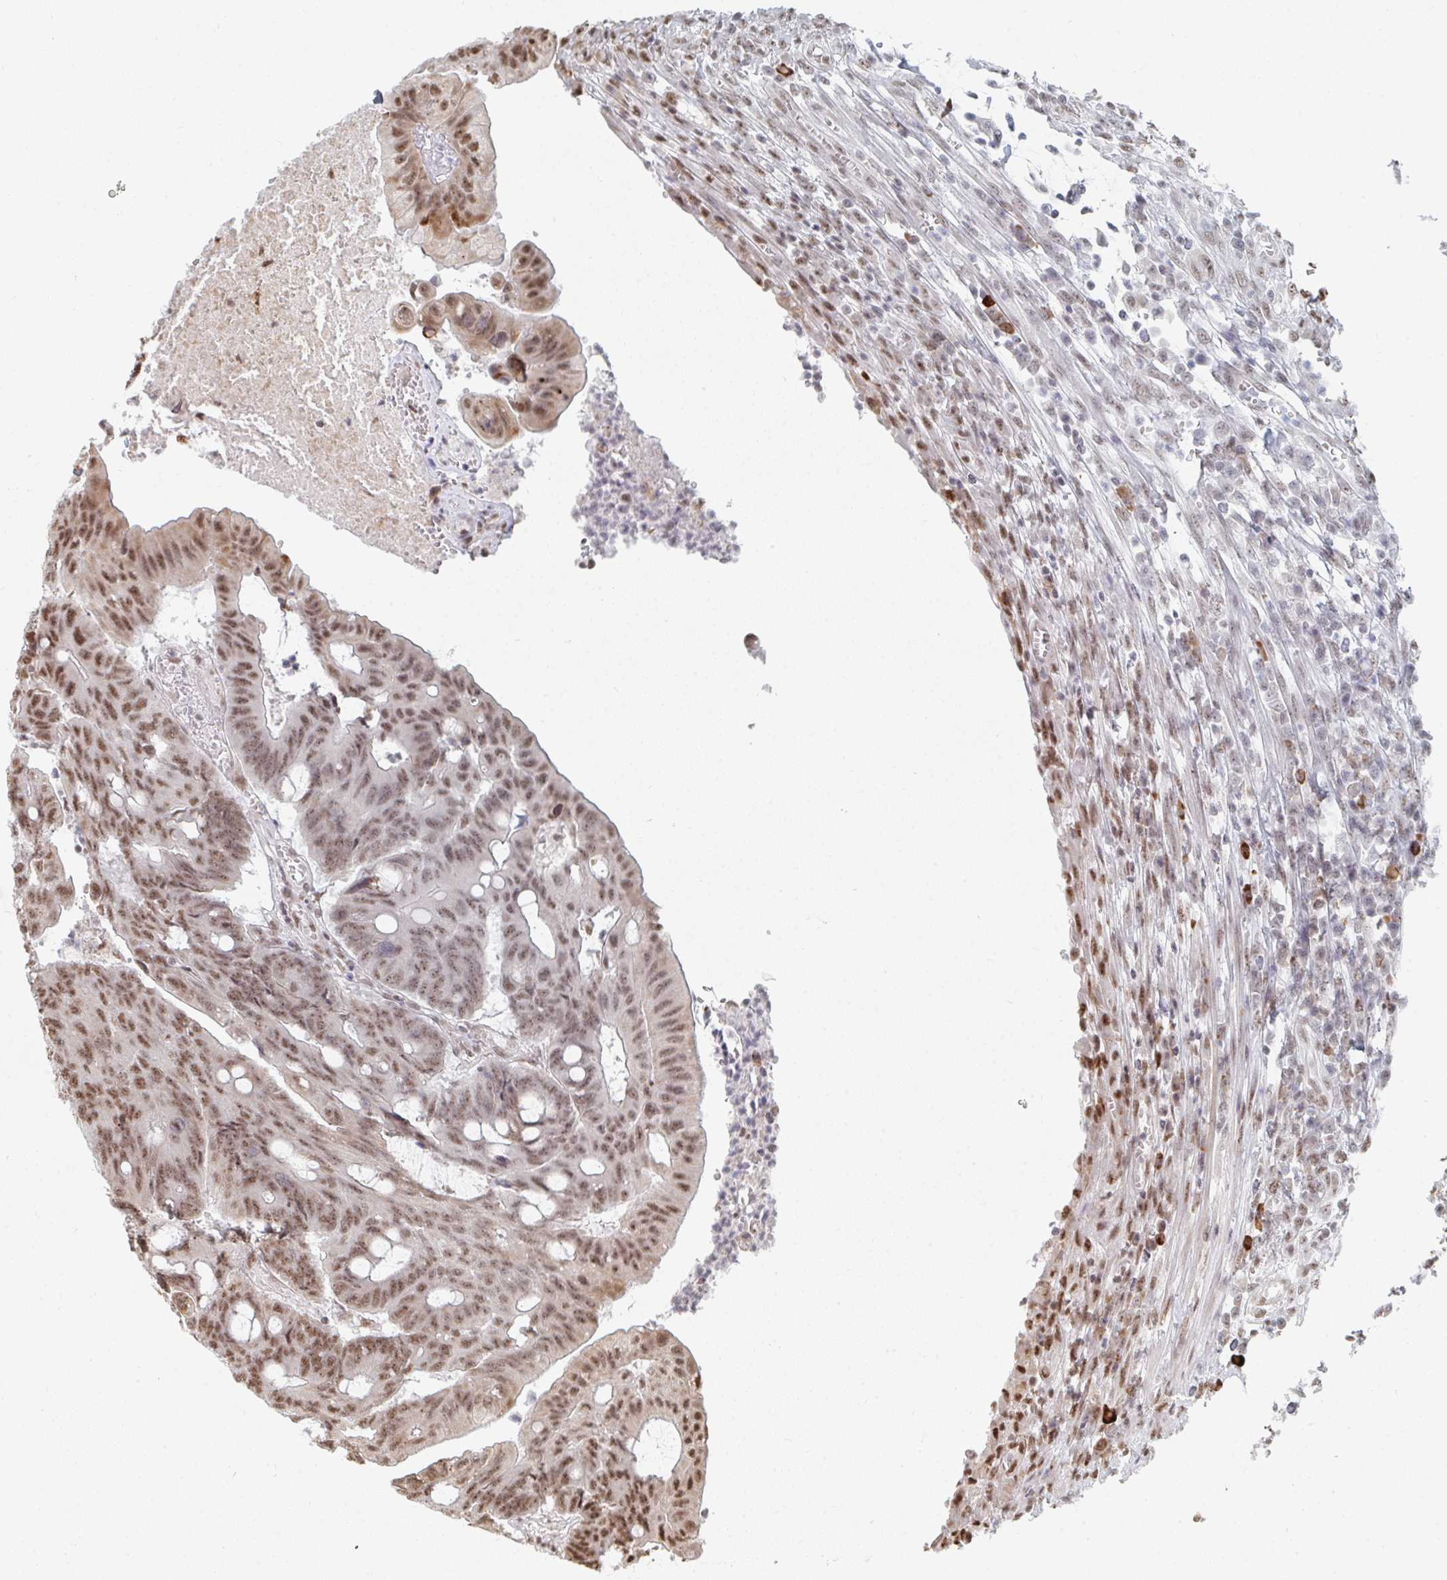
{"staining": {"intensity": "moderate", "quantity": ">75%", "location": "nuclear"}, "tissue": "colorectal cancer", "cell_type": "Tumor cells", "image_type": "cancer", "snomed": [{"axis": "morphology", "description": "Adenocarcinoma, NOS"}, {"axis": "topography", "description": "Colon"}], "caption": "Colorectal adenocarcinoma stained with a brown dye exhibits moderate nuclear positive expression in approximately >75% of tumor cells.", "gene": "MBNL1", "patient": {"sex": "male", "age": 65}}